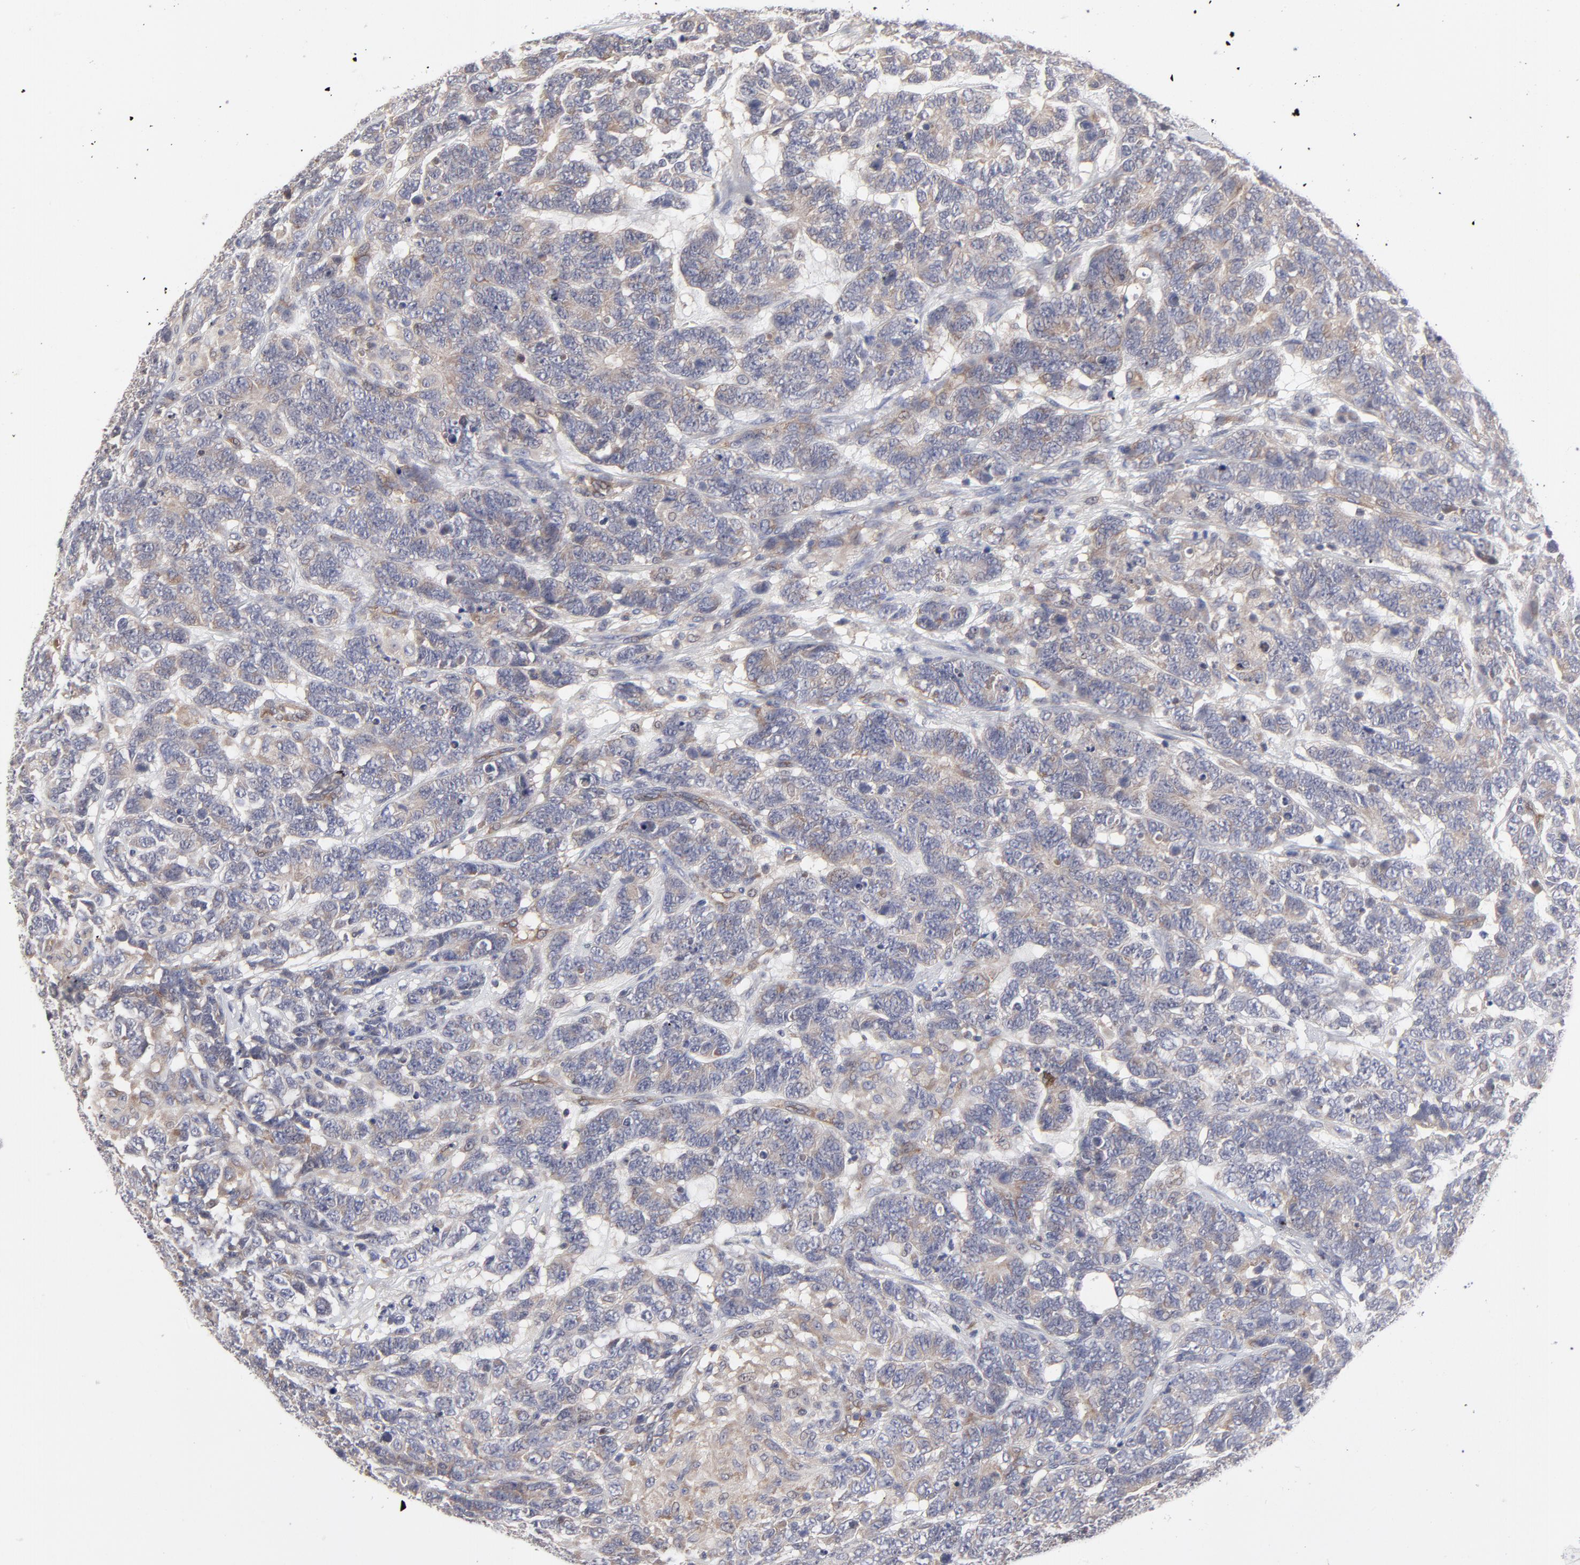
{"staining": {"intensity": "weak", "quantity": ">75%", "location": "cytoplasmic/membranous"}, "tissue": "testis cancer", "cell_type": "Tumor cells", "image_type": "cancer", "snomed": [{"axis": "morphology", "description": "Carcinoma, Embryonal, NOS"}, {"axis": "topography", "description": "Testis"}], "caption": "Testis cancer (embryonal carcinoma) was stained to show a protein in brown. There is low levels of weak cytoplasmic/membranous expression in about >75% of tumor cells.", "gene": "ZNF157", "patient": {"sex": "male", "age": 26}}